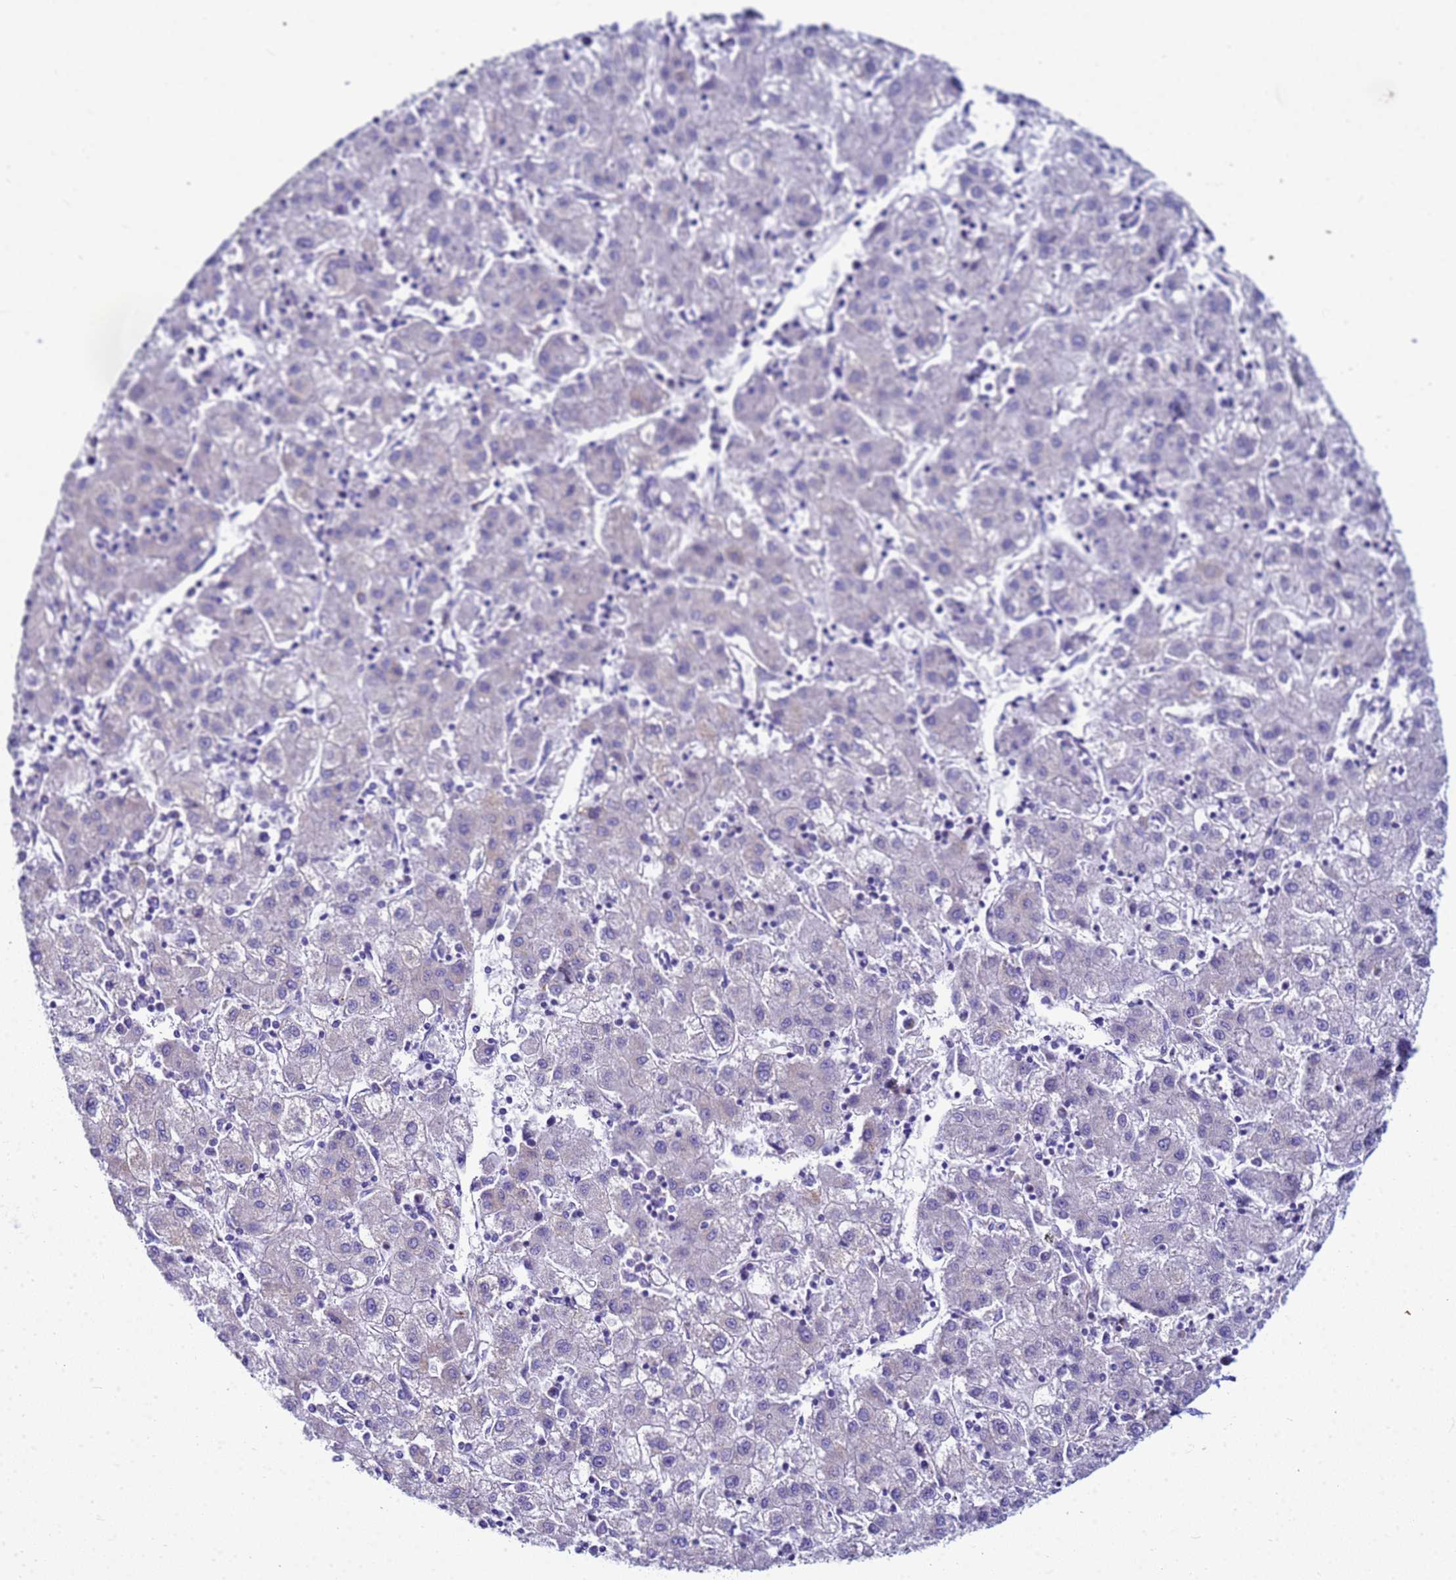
{"staining": {"intensity": "negative", "quantity": "none", "location": "none"}, "tissue": "liver cancer", "cell_type": "Tumor cells", "image_type": "cancer", "snomed": [{"axis": "morphology", "description": "Carcinoma, Hepatocellular, NOS"}, {"axis": "topography", "description": "Liver"}], "caption": "DAB (3,3'-diaminobenzidine) immunohistochemical staining of human hepatocellular carcinoma (liver) exhibits no significant expression in tumor cells. Brightfield microscopy of immunohistochemistry stained with DAB (brown) and hematoxylin (blue), captured at high magnification.", "gene": "UBXN2B", "patient": {"sex": "male", "age": 72}}